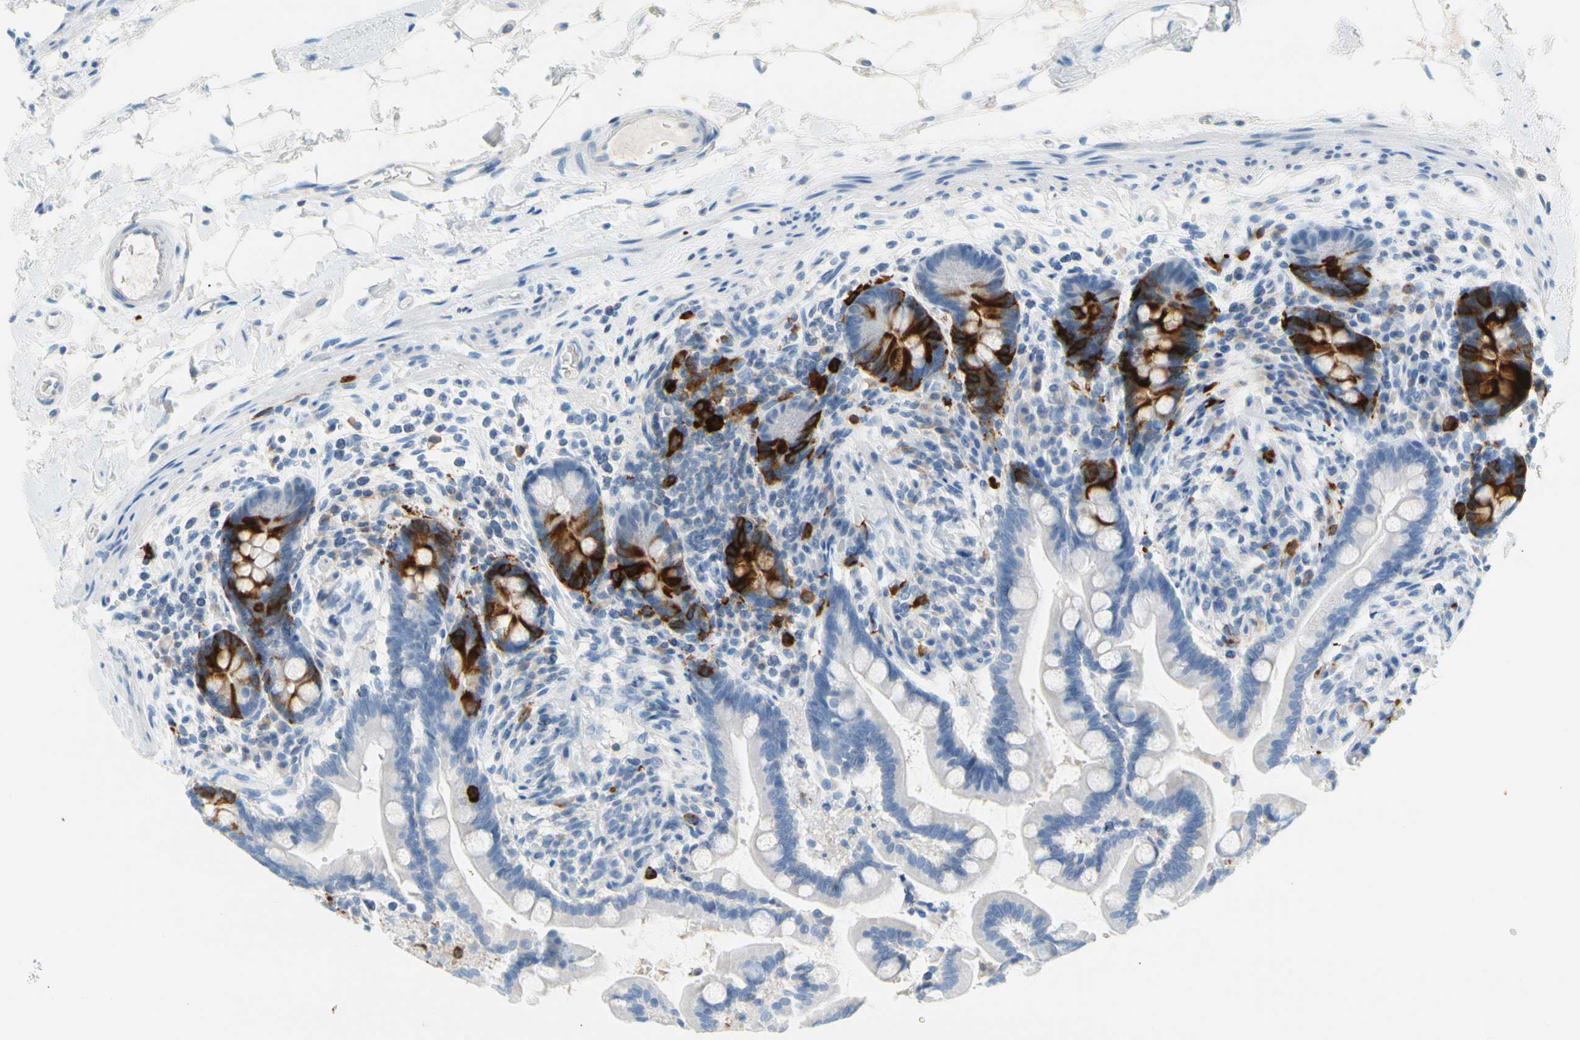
{"staining": {"intensity": "negative", "quantity": "none", "location": "none"}, "tissue": "colon", "cell_type": "Endothelial cells", "image_type": "normal", "snomed": [{"axis": "morphology", "description": "Normal tissue, NOS"}, {"axis": "topography", "description": "Colon"}], "caption": "DAB (3,3'-diaminobenzidine) immunohistochemical staining of unremarkable human colon exhibits no significant positivity in endothelial cells.", "gene": "TACC3", "patient": {"sex": "male", "age": 73}}